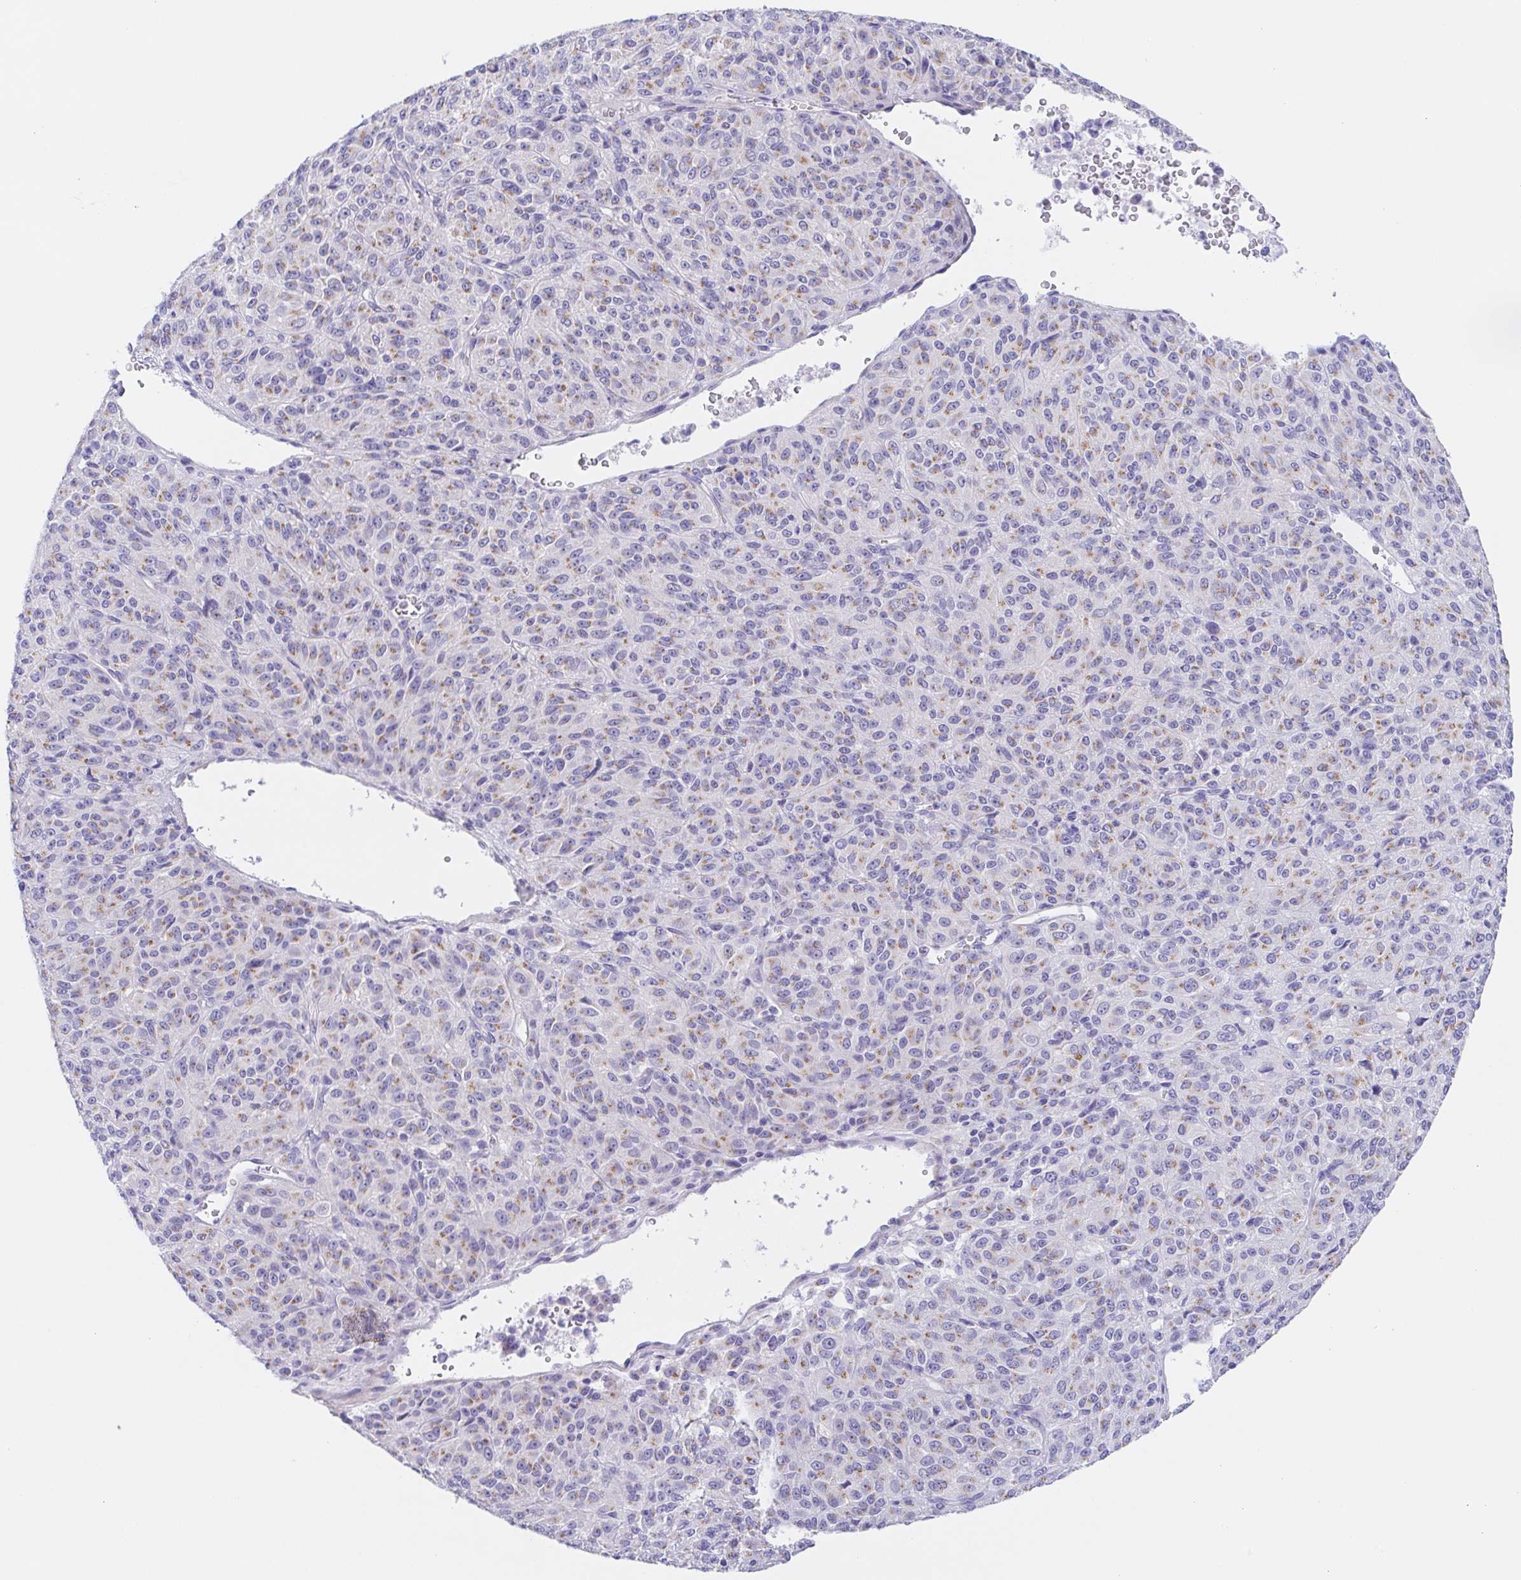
{"staining": {"intensity": "negative", "quantity": "none", "location": "none"}, "tissue": "melanoma", "cell_type": "Tumor cells", "image_type": "cancer", "snomed": [{"axis": "morphology", "description": "Malignant melanoma, Metastatic site"}, {"axis": "topography", "description": "Brain"}], "caption": "IHC photomicrograph of human malignant melanoma (metastatic site) stained for a protein (brown), which demonstrates no staining in tumor cells. The staining was performed using DAB to visualize the protein expression in brown, while the nuclei were stained in blue with hematoxylin (Magnification: 20x).", "gene": "SCG3", "patient": {"sex": "female", "age": 56}}